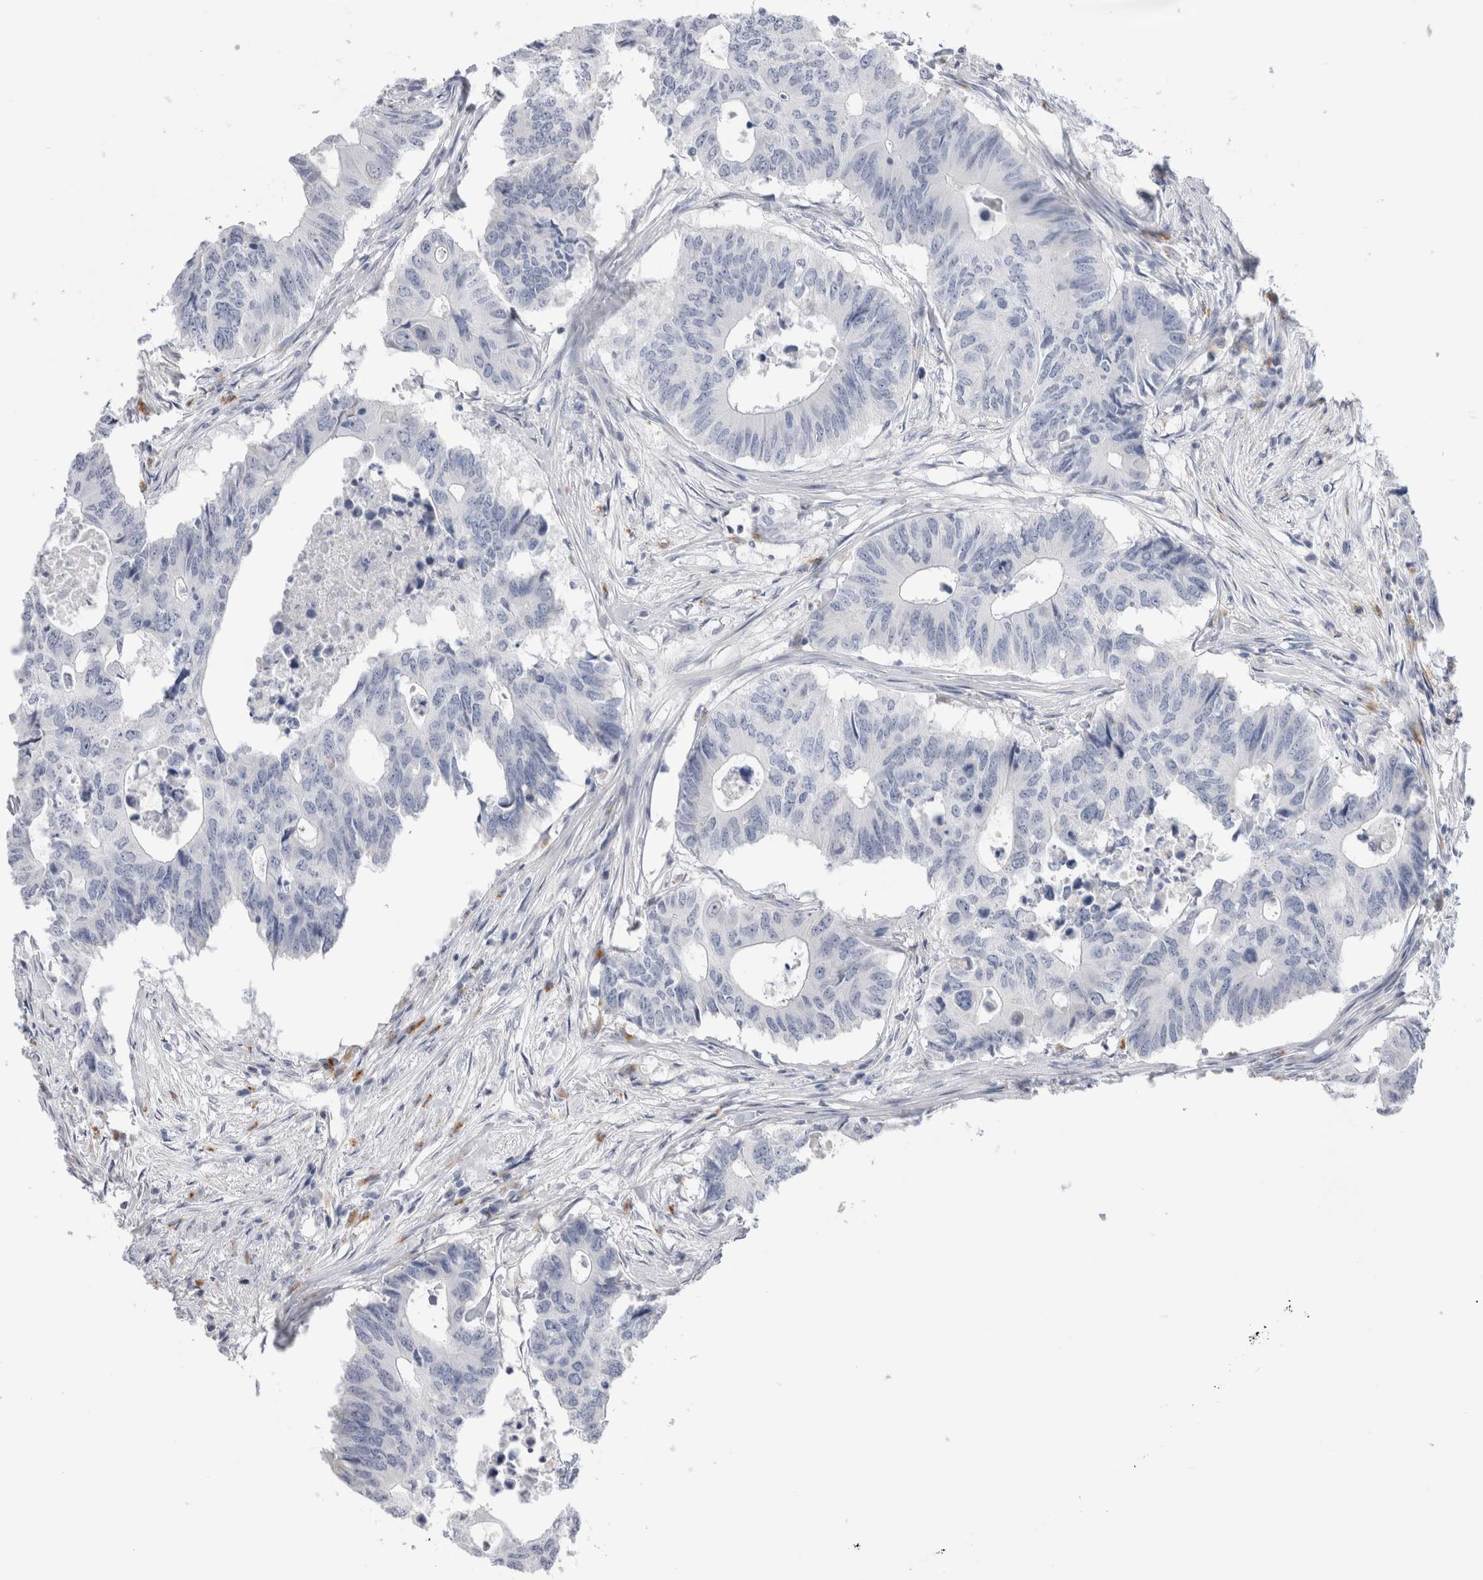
{"staining": {"intensity": "negative", "quantity": "none", "location": "none"}, "tissue": "colorectal cancer", "cell_type": "Tumor cells", "image_type": "cancer", "snomed": [{"axis": "morphology", "description": "Adenocarcinoma, NOS"}, {"axis": "topography", "description": "Colon"}], "caption": "A micrograph of human colorectal cancer (adenocarcinoma) is negative for staining in tumor cells.", "gene": "ANKMY1", "patient": {"sex": "male", "age": 71}}